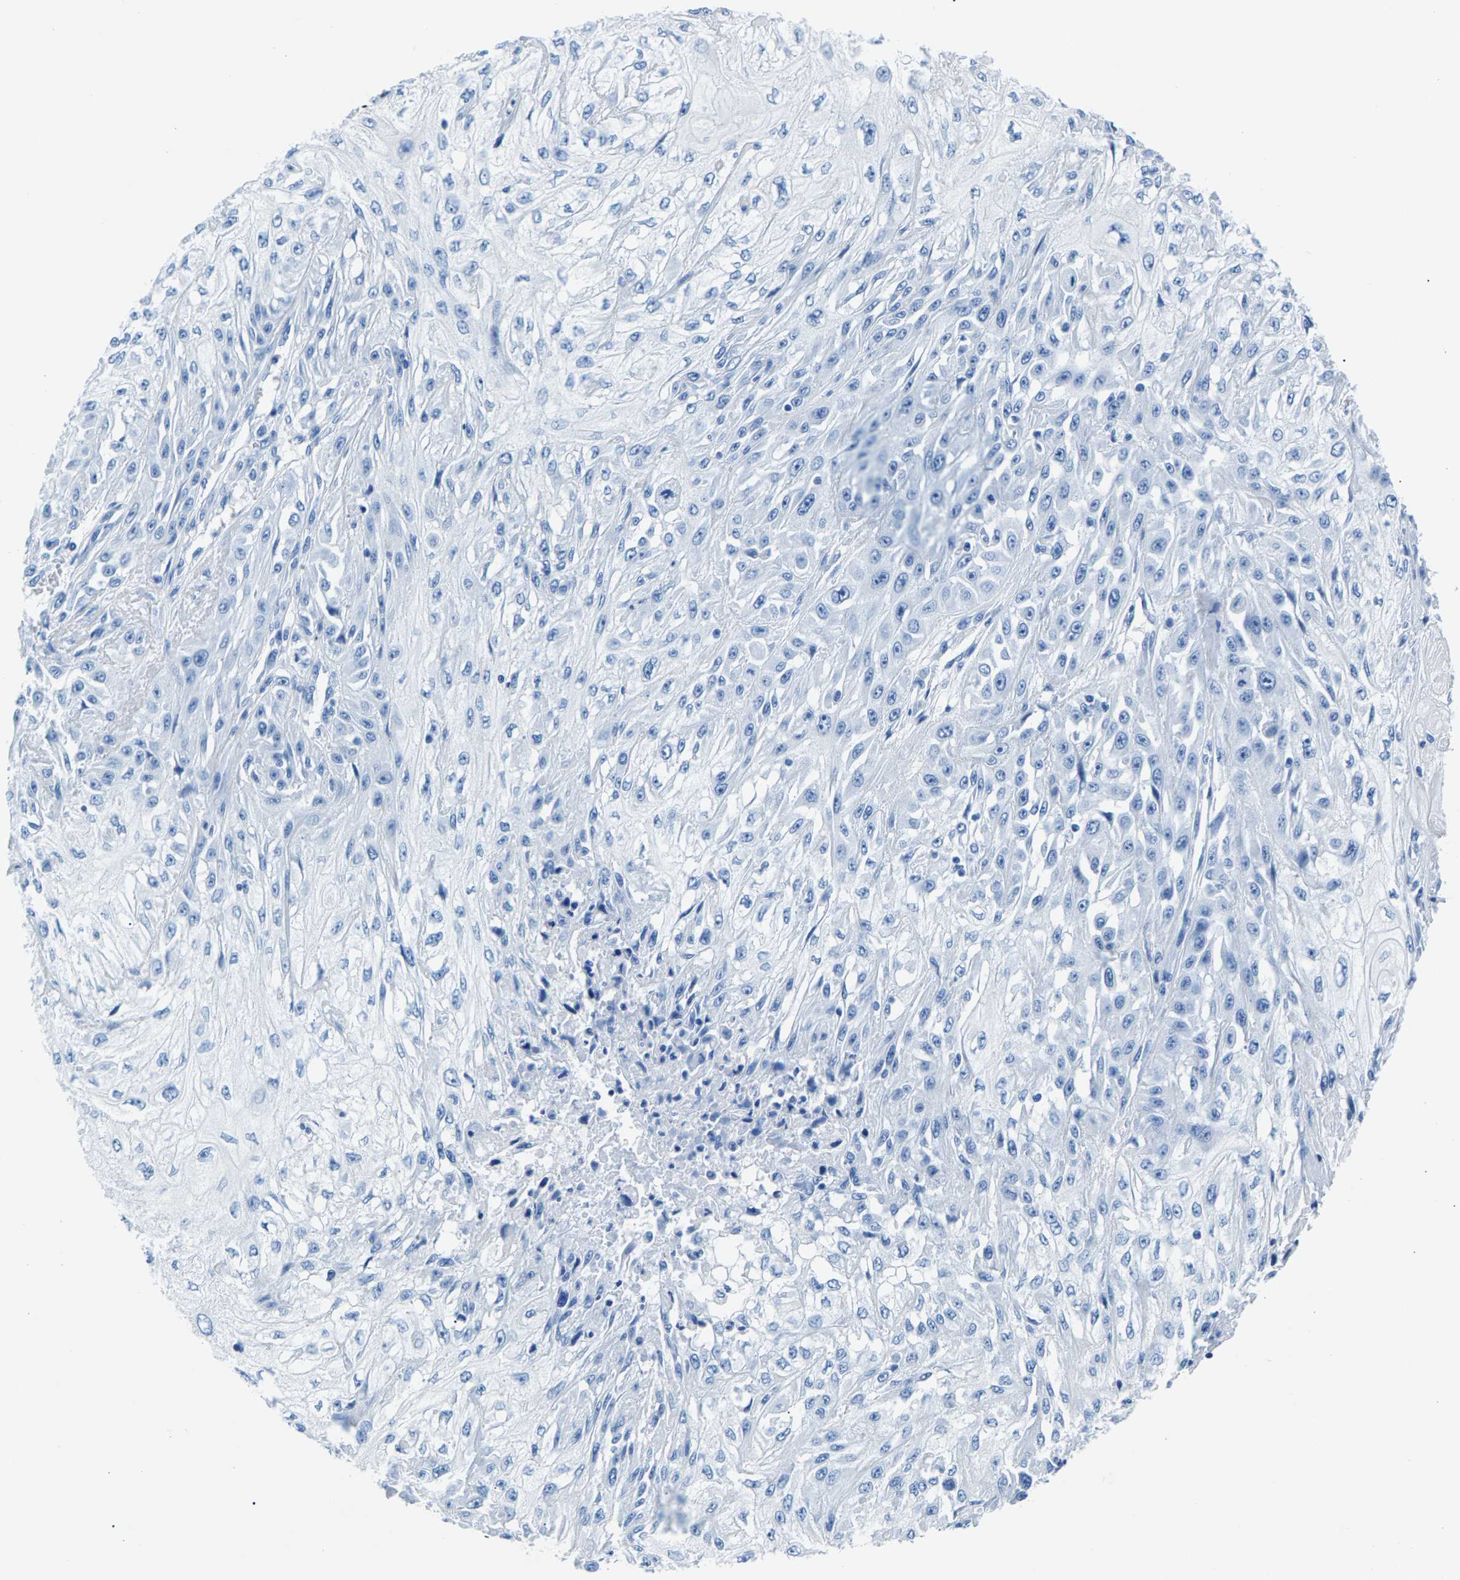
{"staining": {"intensity": "negative", "quantity": "none", "location": "none"}, "tissue": "skin cancer", "cell_type": "Tumor cells", "image_type": "cancer", "snomed": [{"axis": "morphology", "description": "Squamous cell carcinoma, NOS"}, {"axis": "morphology", "description": "Squamous cell carcinoma, metastatic, NOS"}, {"axis": "topography", "description": "Skin"}, {"axis": "topography", "description": "Lymph node"}], "caption": "The image reveals no staining of tumor cells in skin cancer. (Brightfield microscopy of DAB immunohistochemistry (IHC) at high magnification).", "gene": "CPS1", "patient": {"sex": "male", "age": 75}}